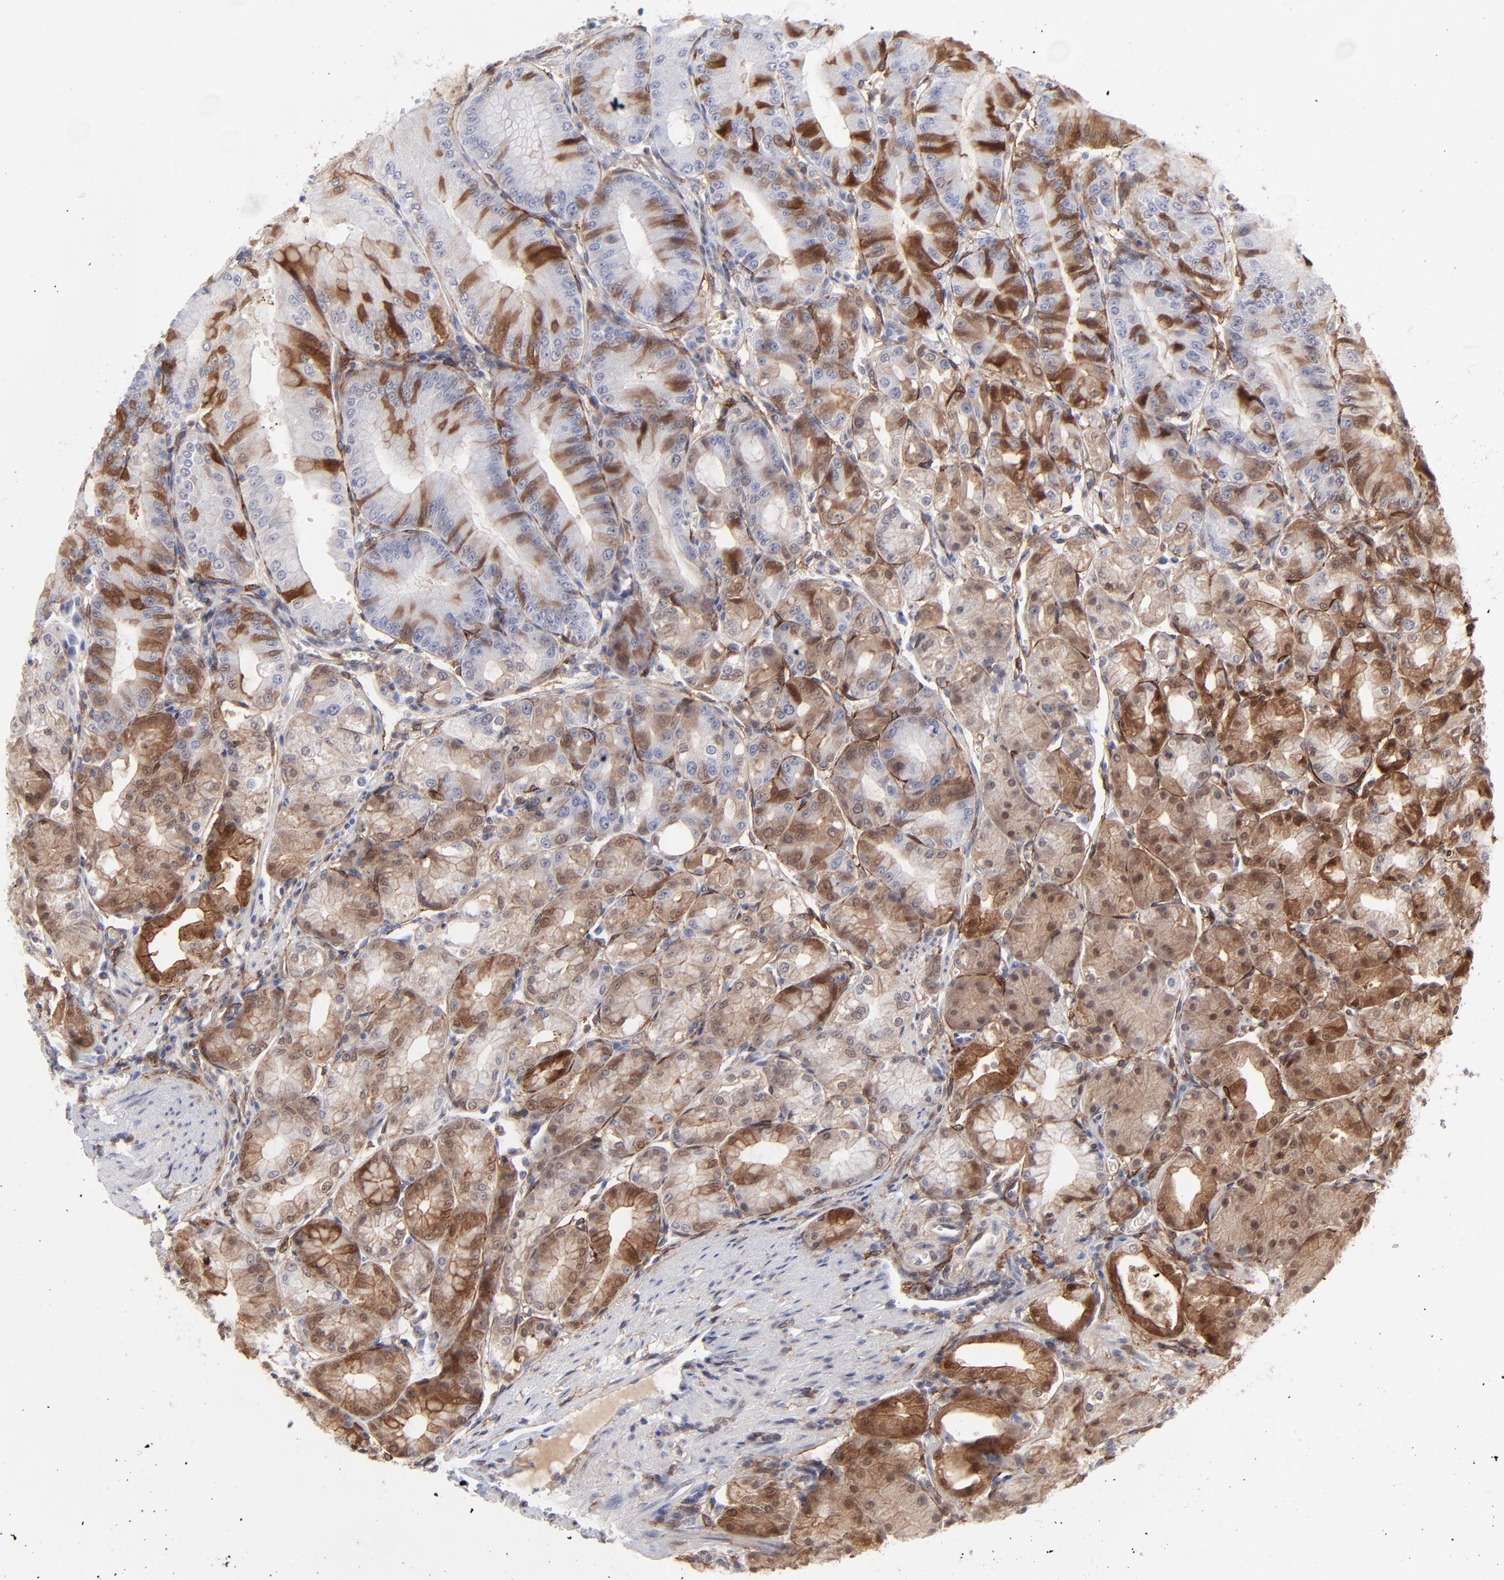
{"staining": {"intensity": "strong", "quantity": "25%-75%", "location": "cytoplasmic/membranous,nuclear"}, "tissue": "stomach", "cell_type": "Glandular cells", "image_type": "normal", "snomed": [{"axis": "morphology", "description": "Normal tissue, NOS"}, {"axis": "topography", "description": "Stomach, lower"}], "caption": "Human stomach stained for a protein (brown) demonstrates strong cytoplasmic/membranous,nuclear positive staining in about 25%-75% of glandular cells.", "gene": "PDGFRB", "patient": {"sex": "male", "age": 71}}